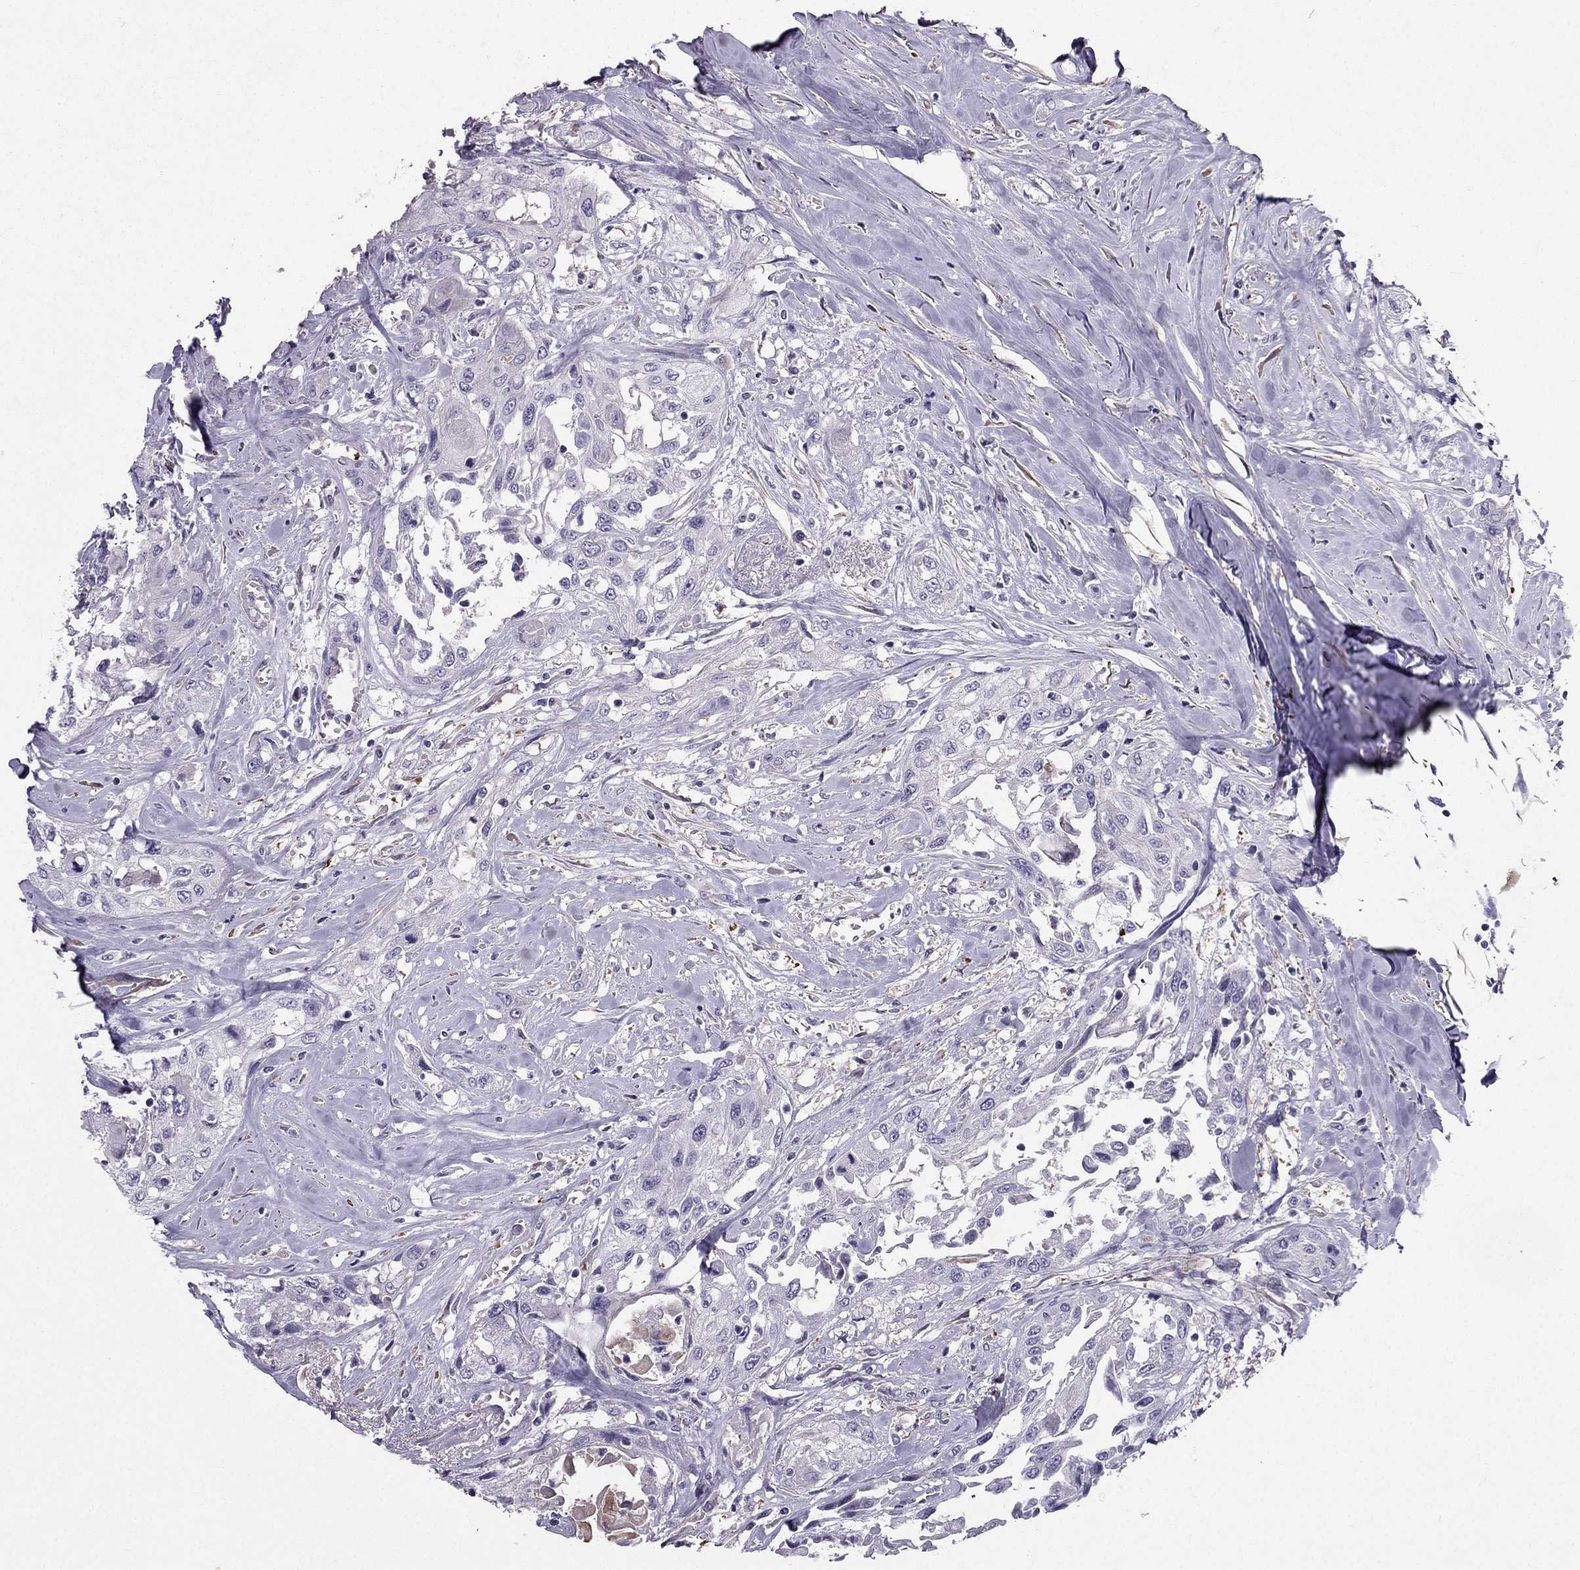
{"staining": {"intensity": "negative", "quantity": "none", "location": "none"}, "tissue": "head and neck cancer", "cell_type": "Tumor cells", "image_type": "cancer", "snomed": [{"axis": "morphology", "description": "Normal tissue, NOS"}, {"axis": "morphology", "description": "Squamous cell carcinoma, NOS"}, {"axis": "topography", "description": "Oral tissue"}, {"axis": "topography", "description": "Peripheral nerve tissue"}, {"axis": "topography", "description": "Head-Neck"}], "caption": "This is a histopathology image of IHC staining of head and neck squamous cell carcinoma, which shows no expression in tumor cells.", "gene": "SYT5", "patient": {"sex": "female", "age": 59}}